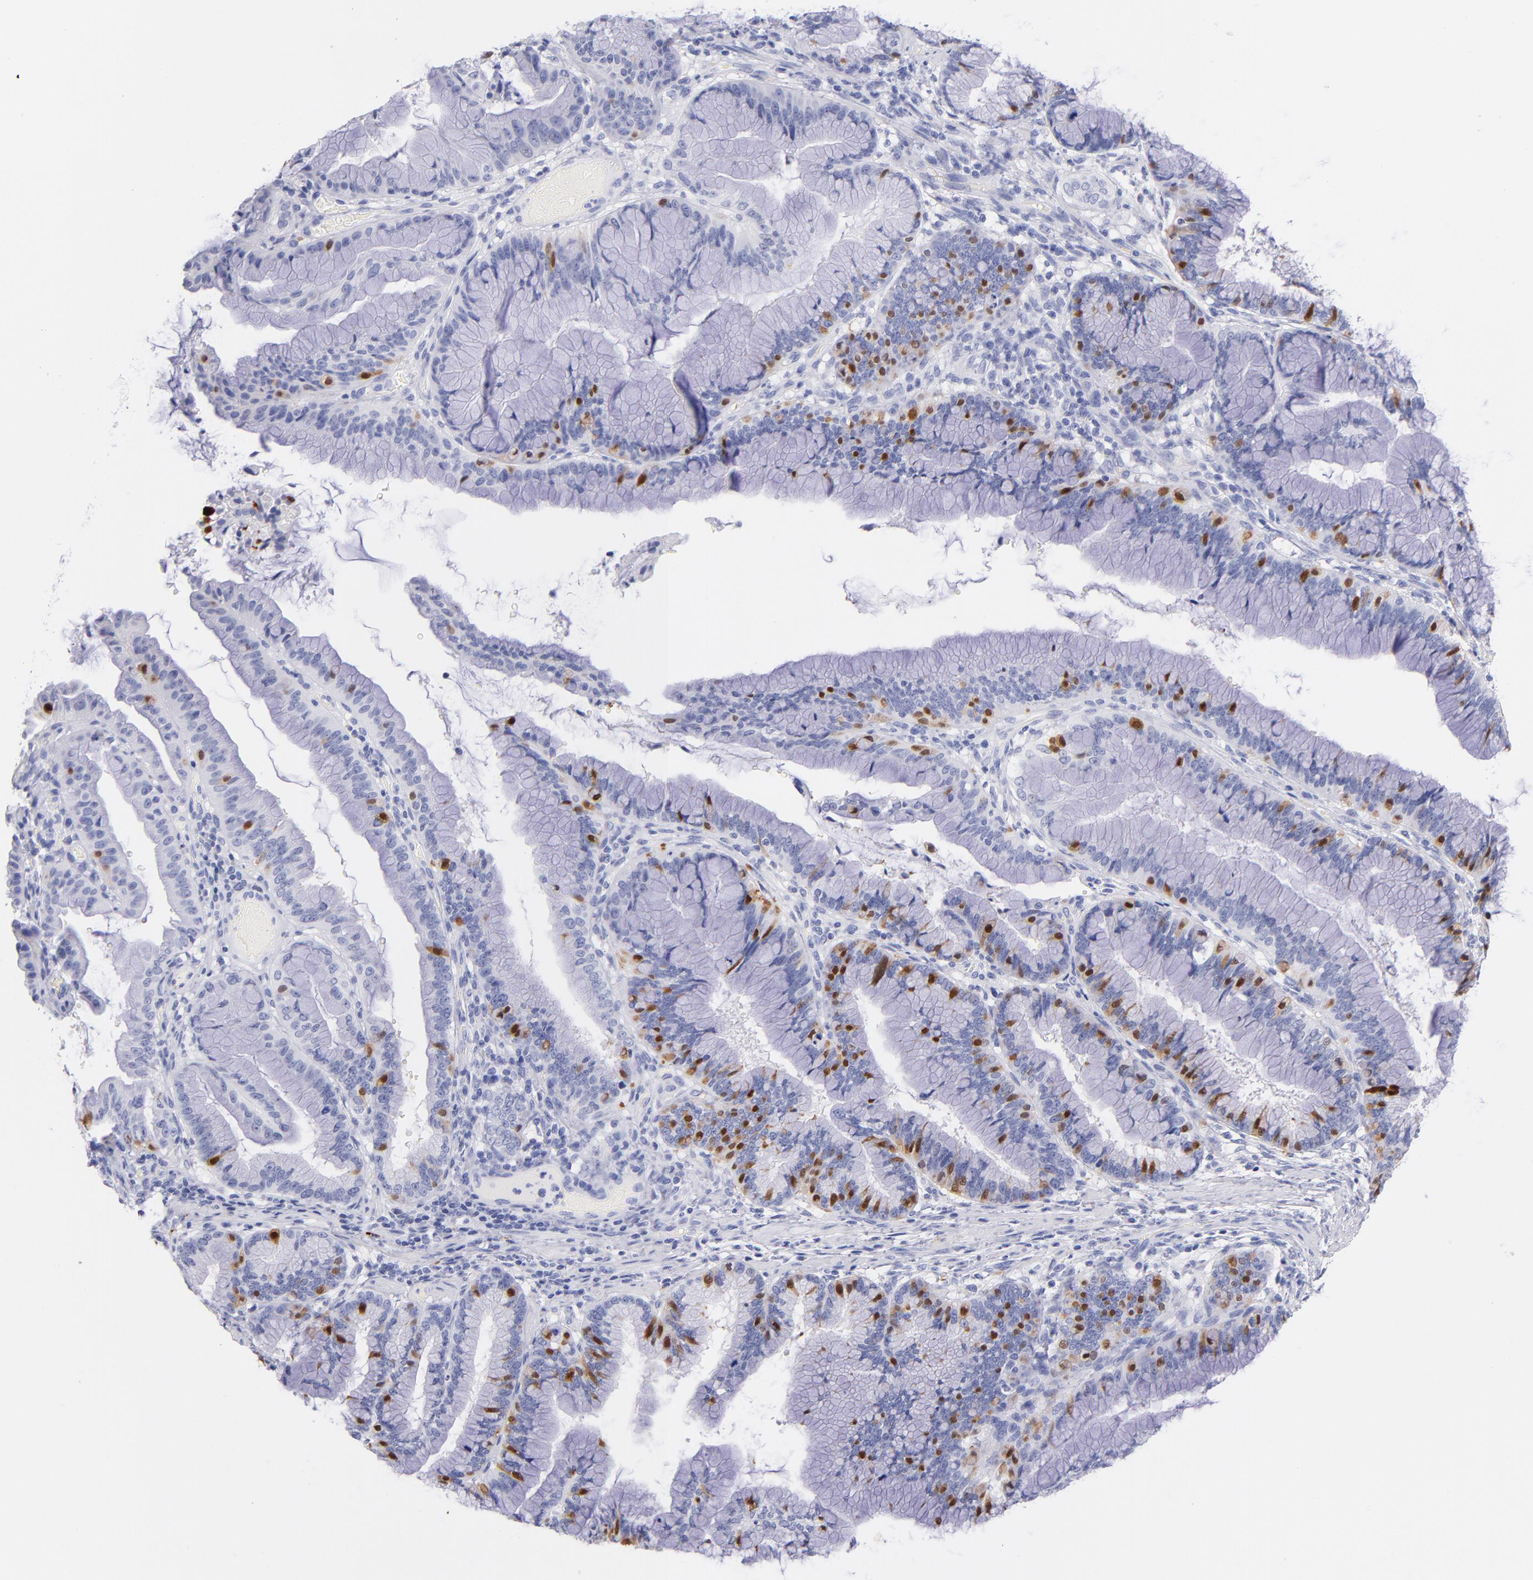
{"staining": {"intensity": "strong", "quantity": "<25%", "location": "cytoplasmic/membranous,nuclear"}, "tissue": "pancreatic cancer", "cell_type": "Tumor cells", "image_type": "cancer", "snomed": [{"axis": "morphology", "description": "Adenocarcinoma, NOS"}, {"axis": "topography", "description": "Pancreas"}], "caption": "Tumor cells show strong cytoplasmic/membranous and nuclear expression in approximately <25% of cells in pancreatic adenocarcinoma.", "gene": "SCGN", "patient": {"sex": "female", "age": 64}}